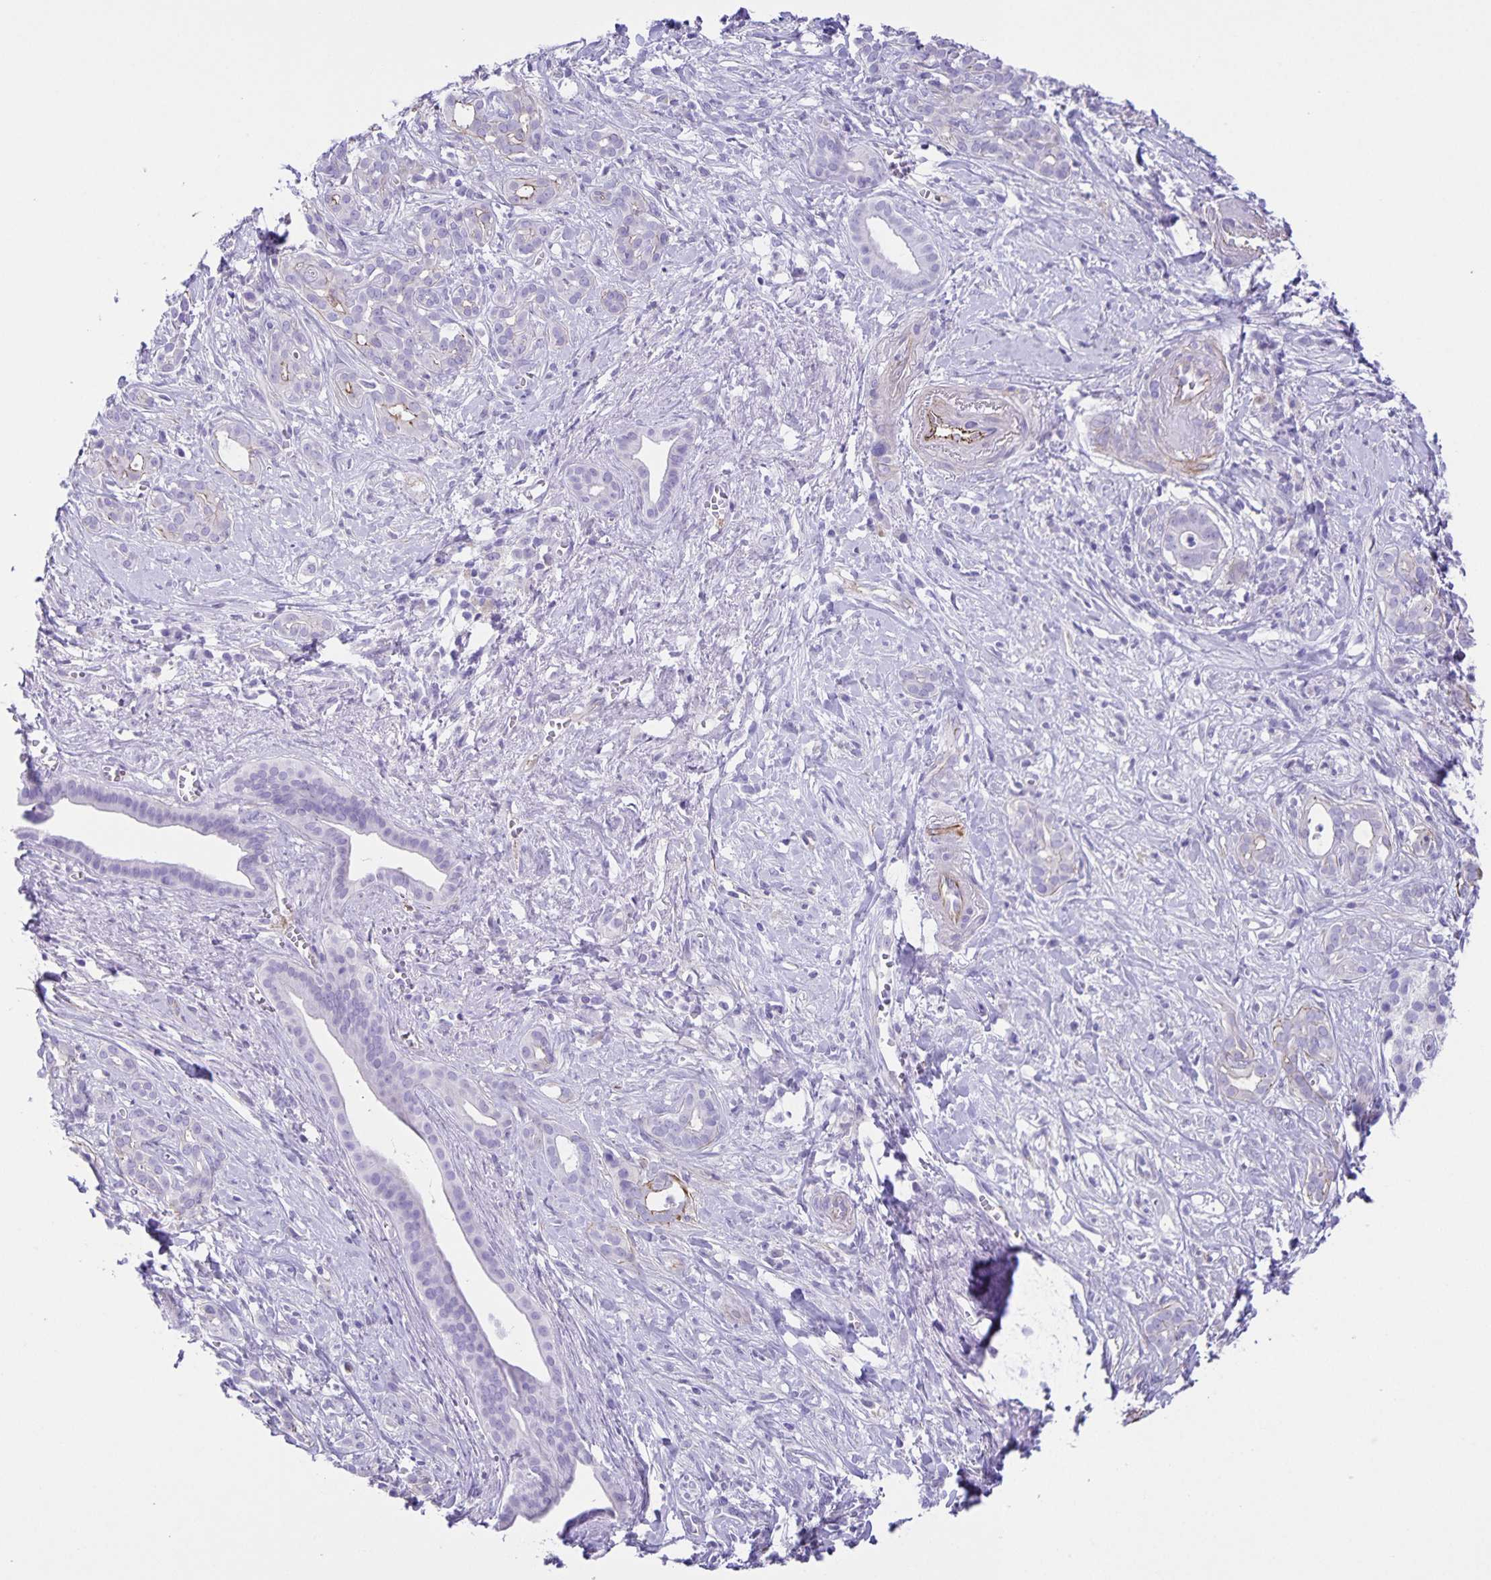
{"staining": {"intensity": "negative", "quantity": "none", "location": "none"}, "tissue": "pancreatic cancer", "cell_type": "Tumor cells", "image_type": "cancer", "snomed": [{"axis": "morphology", "description": "Adenocarcinoma, NOS"}, {"axis": "topography", "description": "Pancreas"}], "caption": "Immunohistochemical staining of human adenocarcinoma (pancreatic) reveals no significant staining in tumor cells. (DAB (3,3'-diaminobenzidine) IHC visualized using brightfield microscopy, high magnification).", "gene": "UBQLN3", "patient": {"sex": "male", "age": 61}}